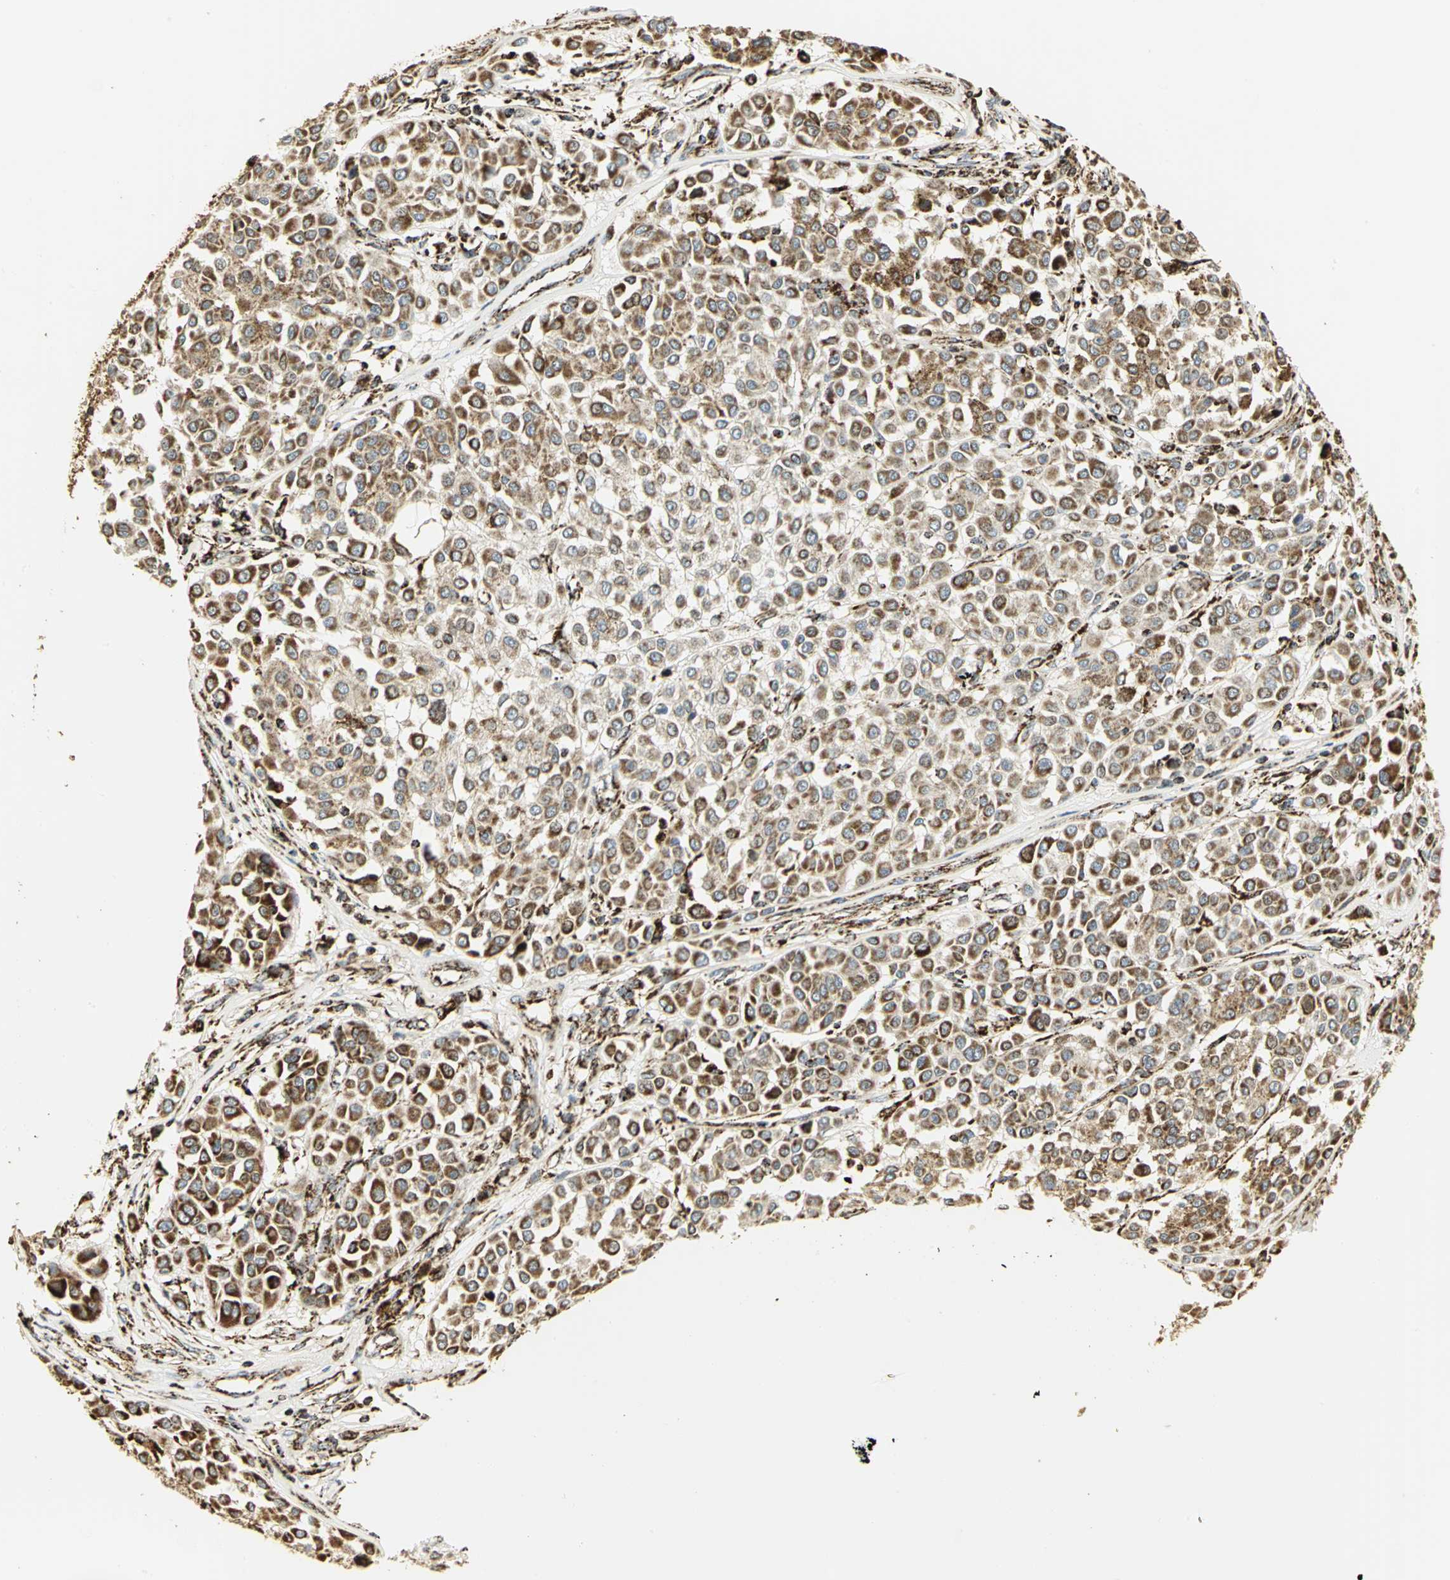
{"staining": {"intensity": "moderate", "quantity": ">75%", "location": "cytoplasmic/membranous"}, "tissue": "melanoma", "cell_type": "Tumor cells", "image_type": "cancer", "snomed": [{"axis": "morphology", "description": "Malignant melanoma, Metastatic site"}, {"axis": "topography", "description": "Soft tissue"}], "caption": "Brown immunohistochemical staining in malignant melanoma (metastatic site) exhibits moderate cytoplasmic/membranous staining in approximately >75% of tumor cells.", "gene": "VDAC1", "patient": {"sex": "male", "age": 41}}